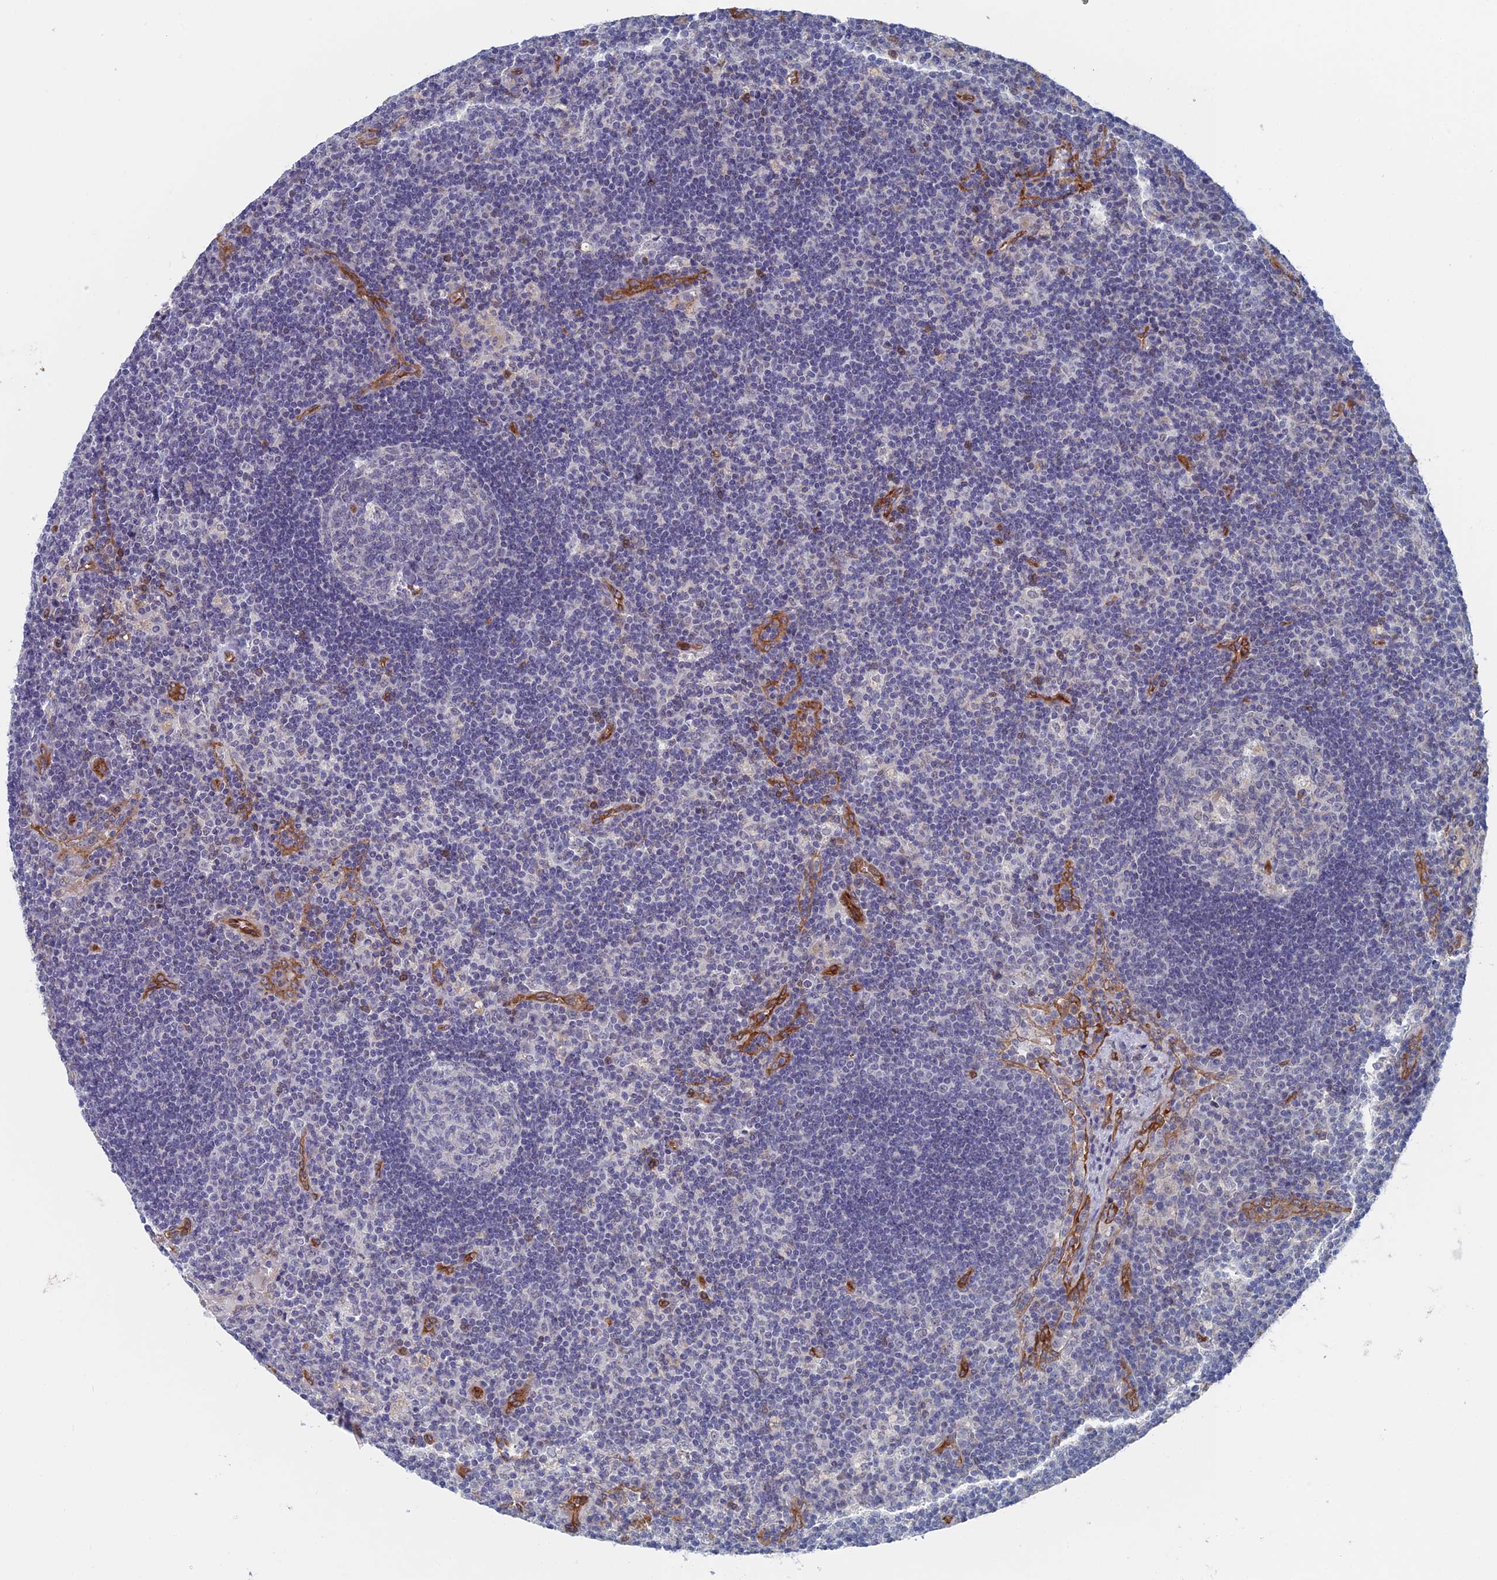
{"staining": {"intensity": "negative", "quantity": "none", "location": "none"}, "tissue": "lymph node", "cell_type": "Germinal center cells", "image_type": "normal", "snomed": [{"axis": "morphology", "description": "Normal tissue, NOS"}, {"axis": "topography", "description": "Lymph node"}], "caption": "IHC image of unremarkable lymph node: lymph node stained with DAB demonstrates no significant protein staining in germinal center cells. (Stains: DAB immunohistochemistry (IHC) with hematoxylin counter stain, Microscopy: brightfield microscopy at high magnification).", "gene": "ARAP3", "patient": {"sex": "male", "age": 58}}